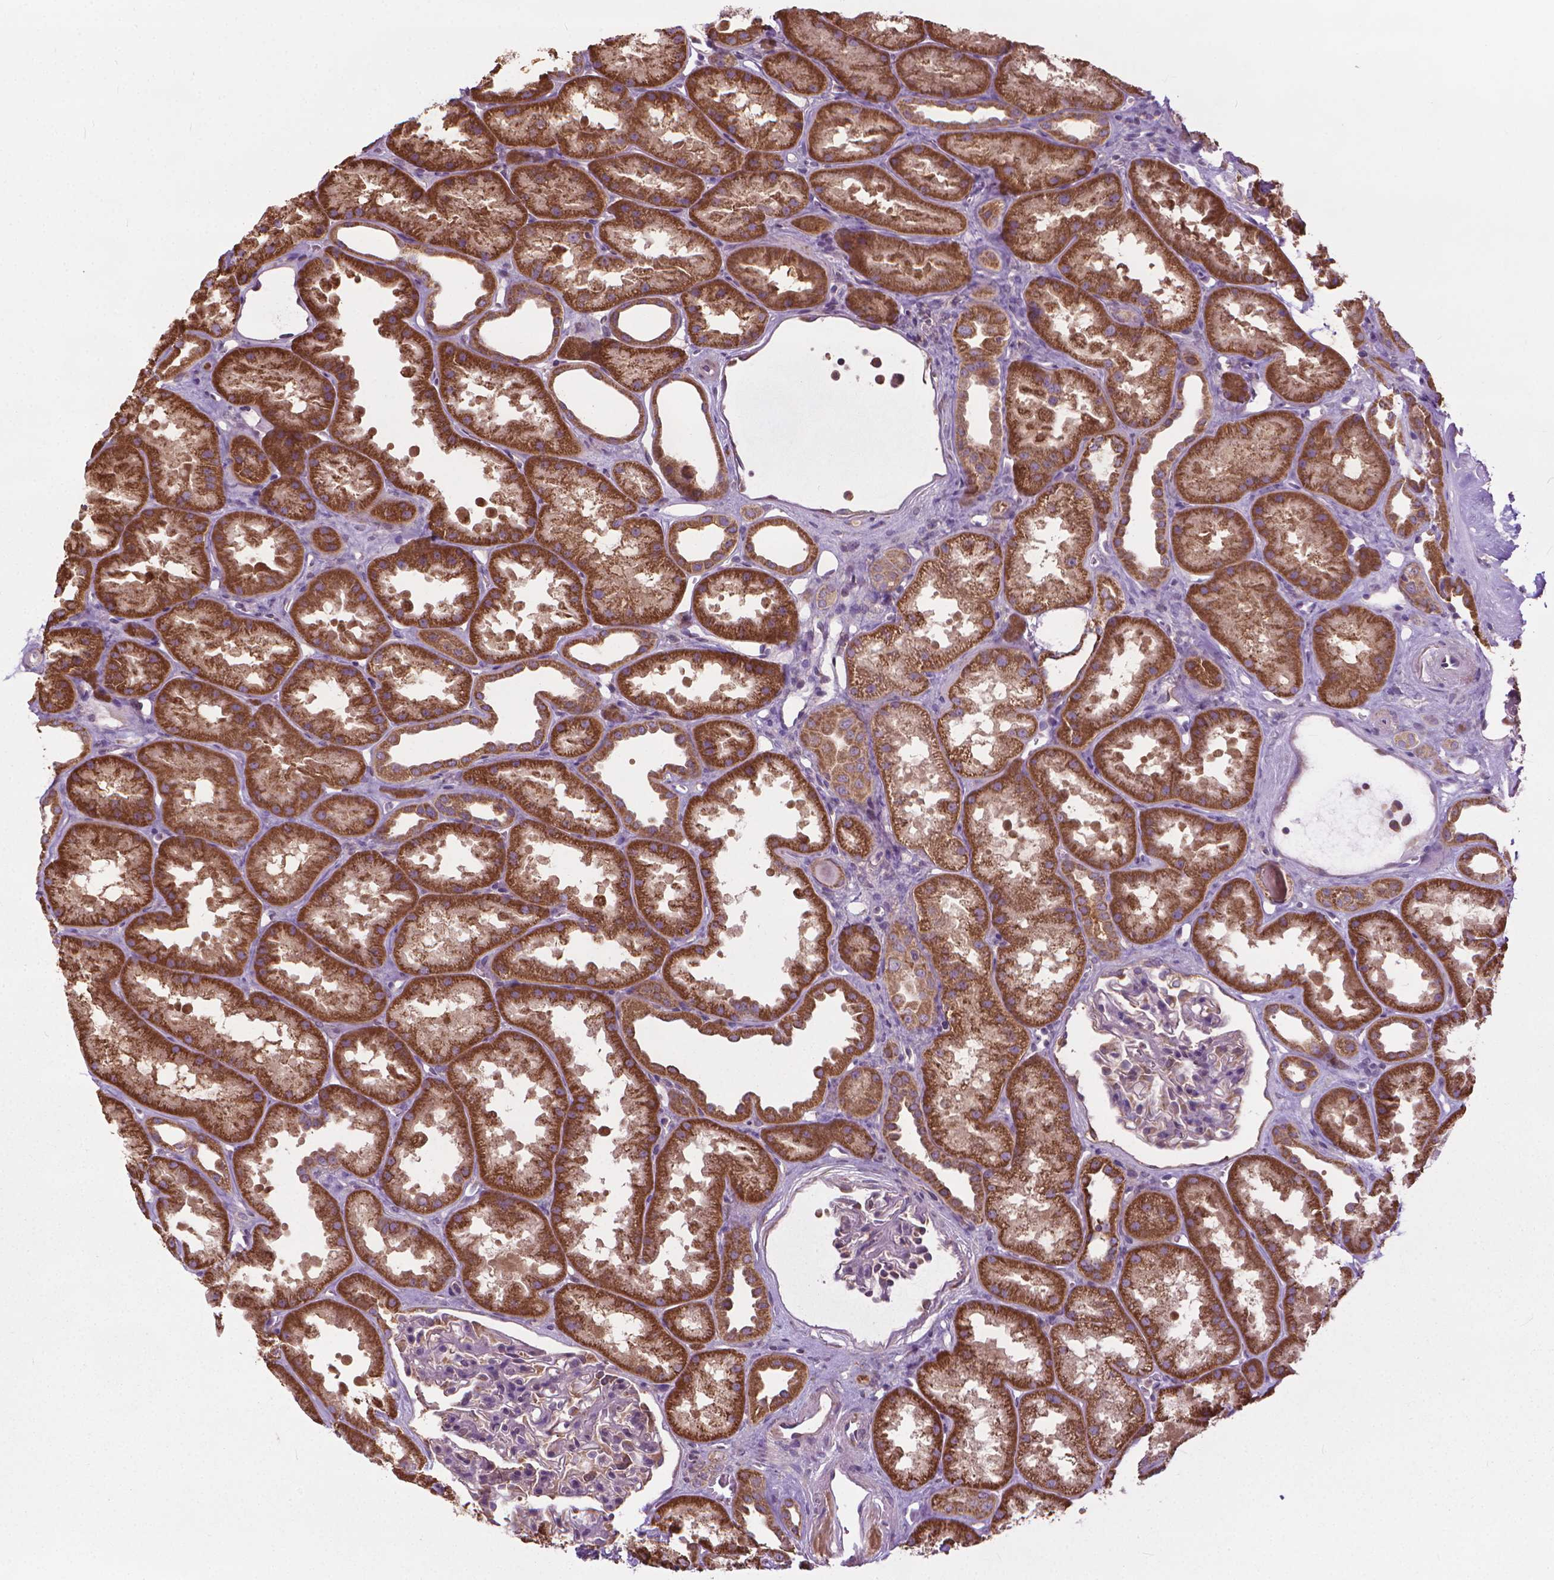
{"staining": {"intensity": "moderate", "quantity": "<25%", "location": "cytoplasmic/membranous"}, "tissue": "kidney", "cell_type": "Cells in glomeruli", "image_type": "normal", "snomed": [{"axis": "morphology", "description": "Normal tissue, NOS"}, {"axis": "topography", "description": "Kidney"}], "caption": "The image shows immunohistochemical staining of benign kidney. There is moderate cytoplasmic/membranous expression is identified in approximately <25% of cells in glomeruli.", "gene": "NUDT1", "patient": {"sex": "male", "age": 61}}